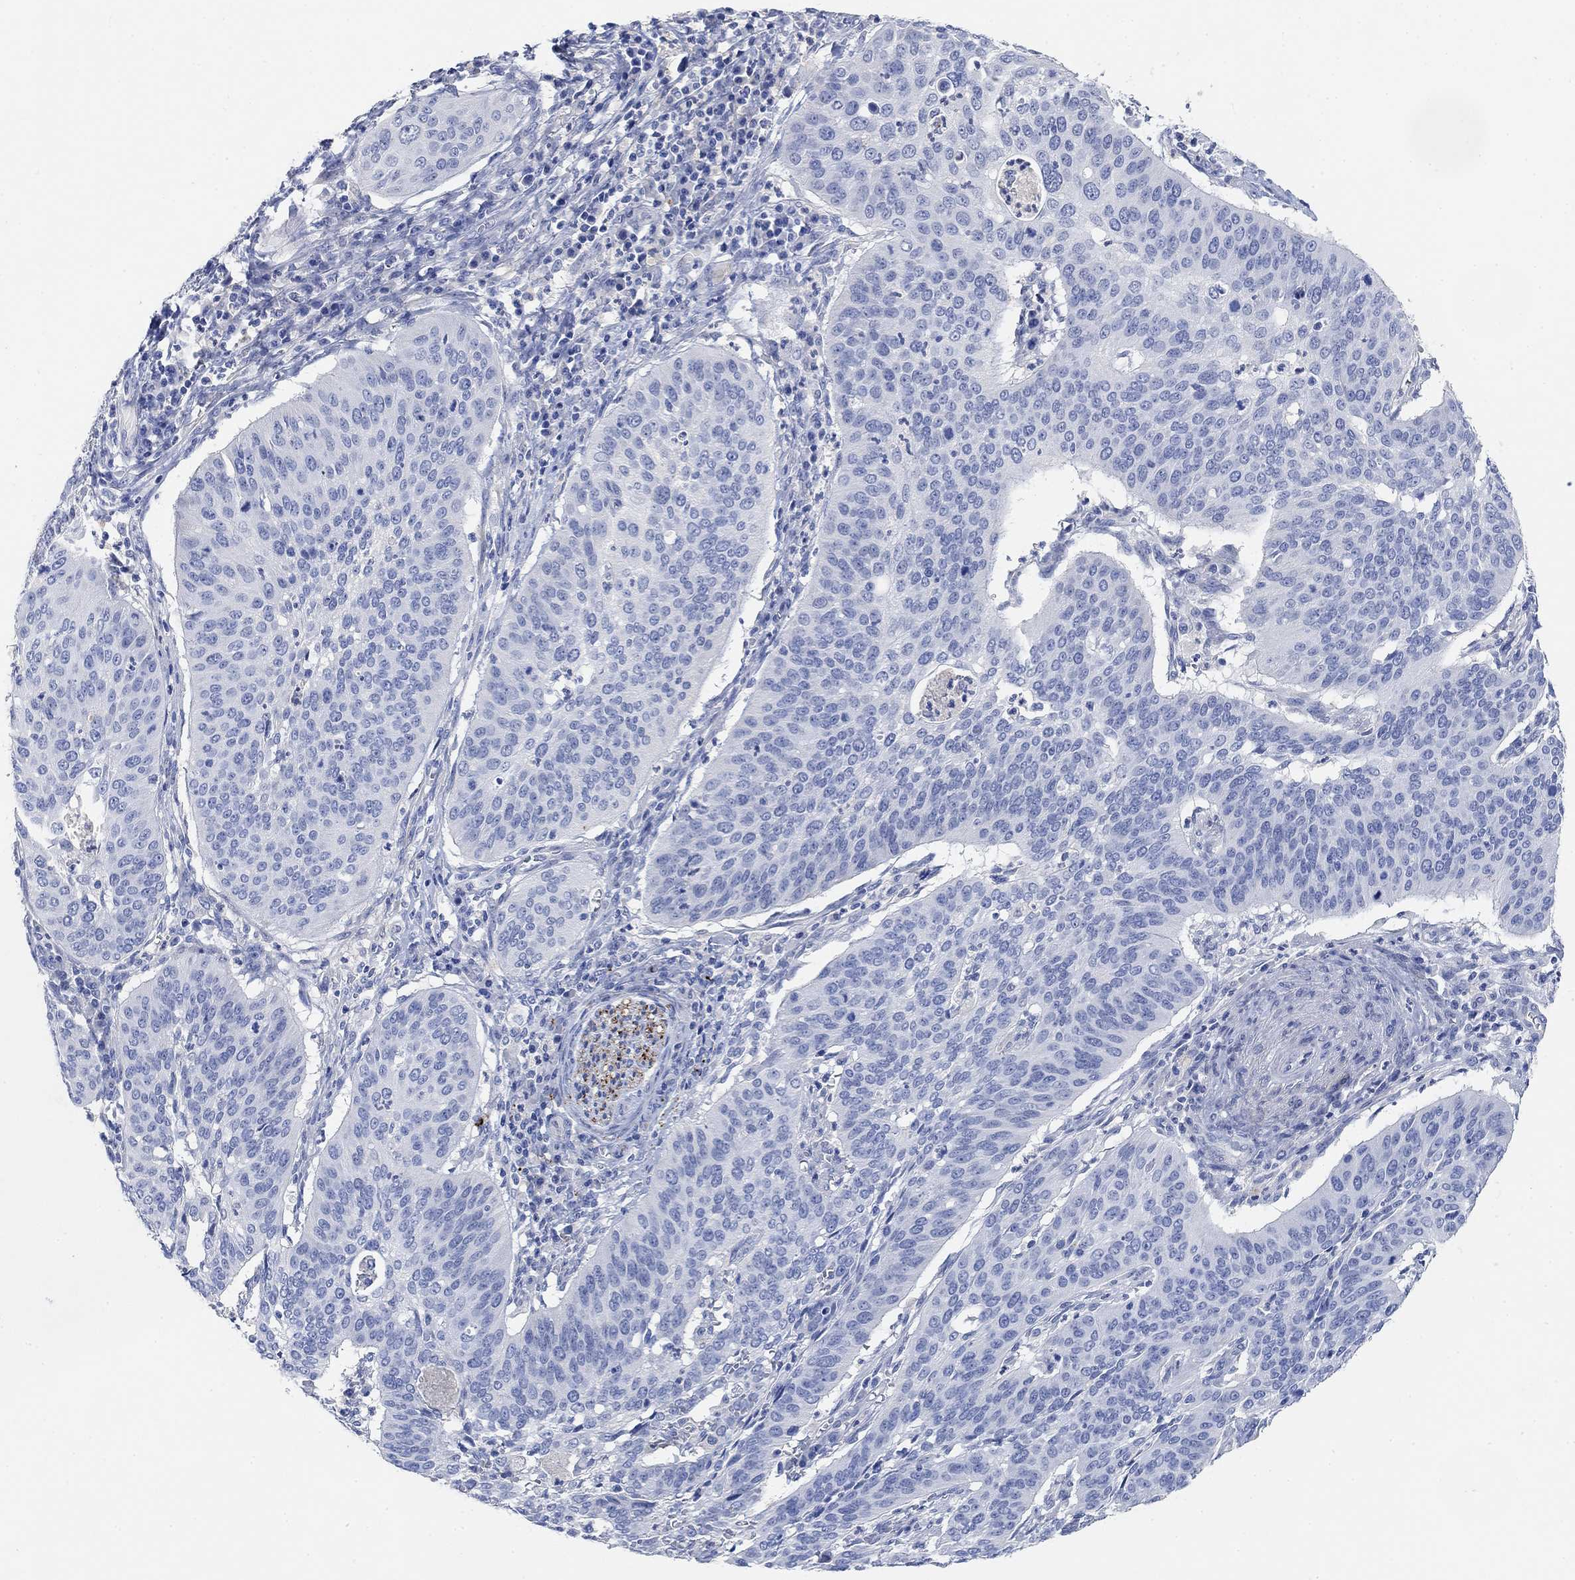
{"staining": {"intensity": "negative", "quantity": "none", "location": "none"}, "tissue": "cervical cancer", "cell_type": "Tumor cells", "image_type": "cancer", "snomed": [{"axis": "morphology", "description": "Normal tissue, NOS"}, {"axis": "morphology", "description": "Squamous cell carcinoma, NOS"}, {"axis": "topography", "description": "Cervix"}], "caption": "Immunohistochemistry image of neoplastic tissue: cervical cancer (squamous cell carcinoma) stained with DAB (3,3'-diaminobenzidine) demonstrates no significant protein staining in tumor cells.", "gene": "VAT1L", "patient": {"sex": "female", "age": 39}}